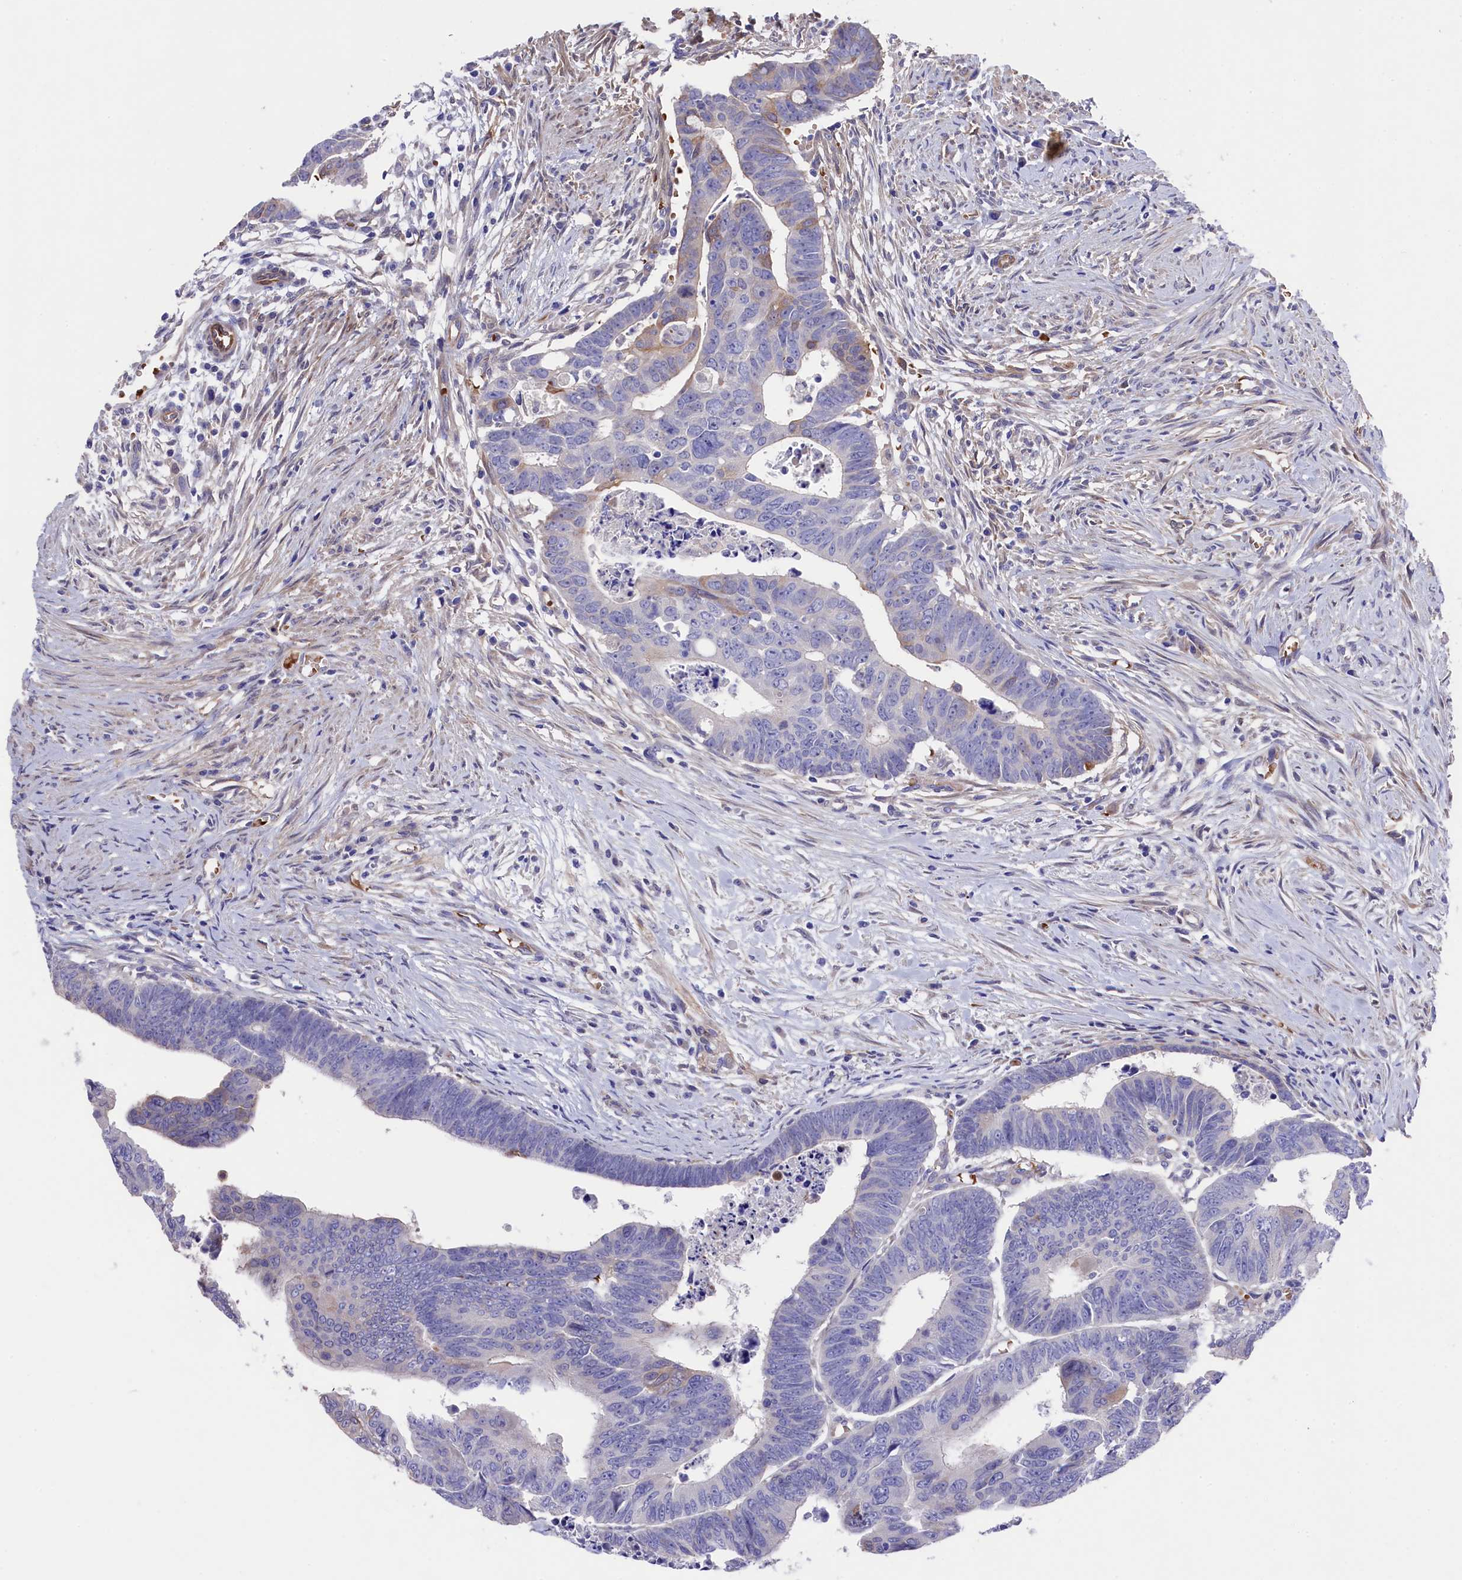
{"staining": {"intensity": "moderate", "quantity": "<25%", "location": "cytoplasmic/membranous"}, "tissue": "colorectal cancer", "cell_type": "Tumor cells", "image_type": "cancer", "snomed": [{"axis": "morphology", "description": "Adenocarcinoma, NOS"}, {"axis": "topography", "description": "Rectum"}], "caption": "DAB (3,3'-diaminobenzidine) immunohistochemical staining of human colorectal adenocarcinoma shows moderate cytoplasmic/membranous protein staining in approximately <25% of tumor cells.", "gene": "LHFPL4", "patient": {"sex": "female", "age": 65}}